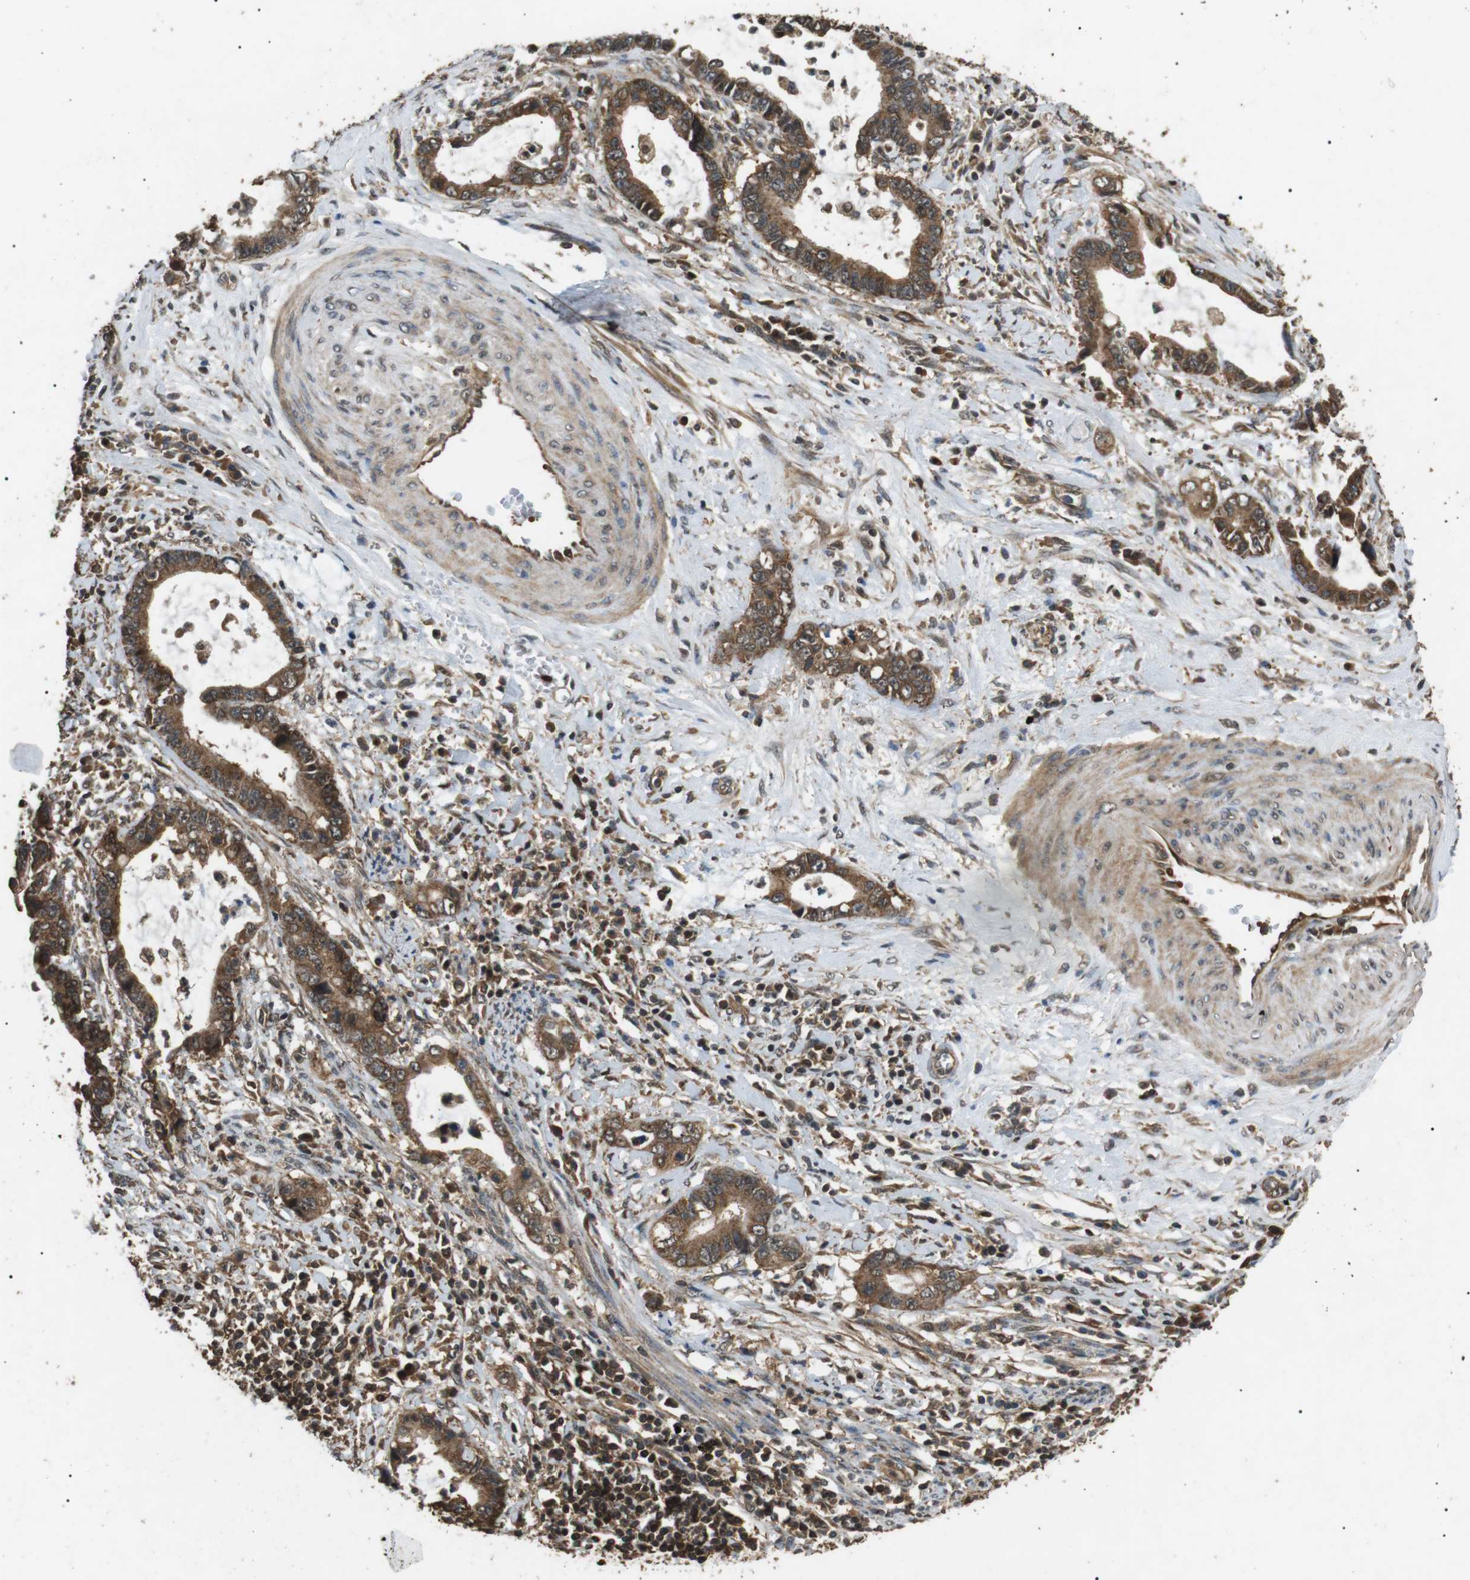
{"staining": {"intensity": "moderate", "quantity": ">75%", "location": "cytoplasmic/membranous"}, "tissue": "cervical cancer", "cell_type": "Tumor cells", "image_type": "cancer", "snomed": [{"axis": "morphology", "description": "Adenocarcinoma, NOS"}, {"axis": "topography", "description": "Cervix"}], "caption": "A histopathology image of human cervical cancer (adenocarcinoma) stained for a protein reveals moderate cytoplasmic/membranous brown staining in tumor cells.", "gene": "TBC1D15", "patient": {"sex": "female", "age": 44}}